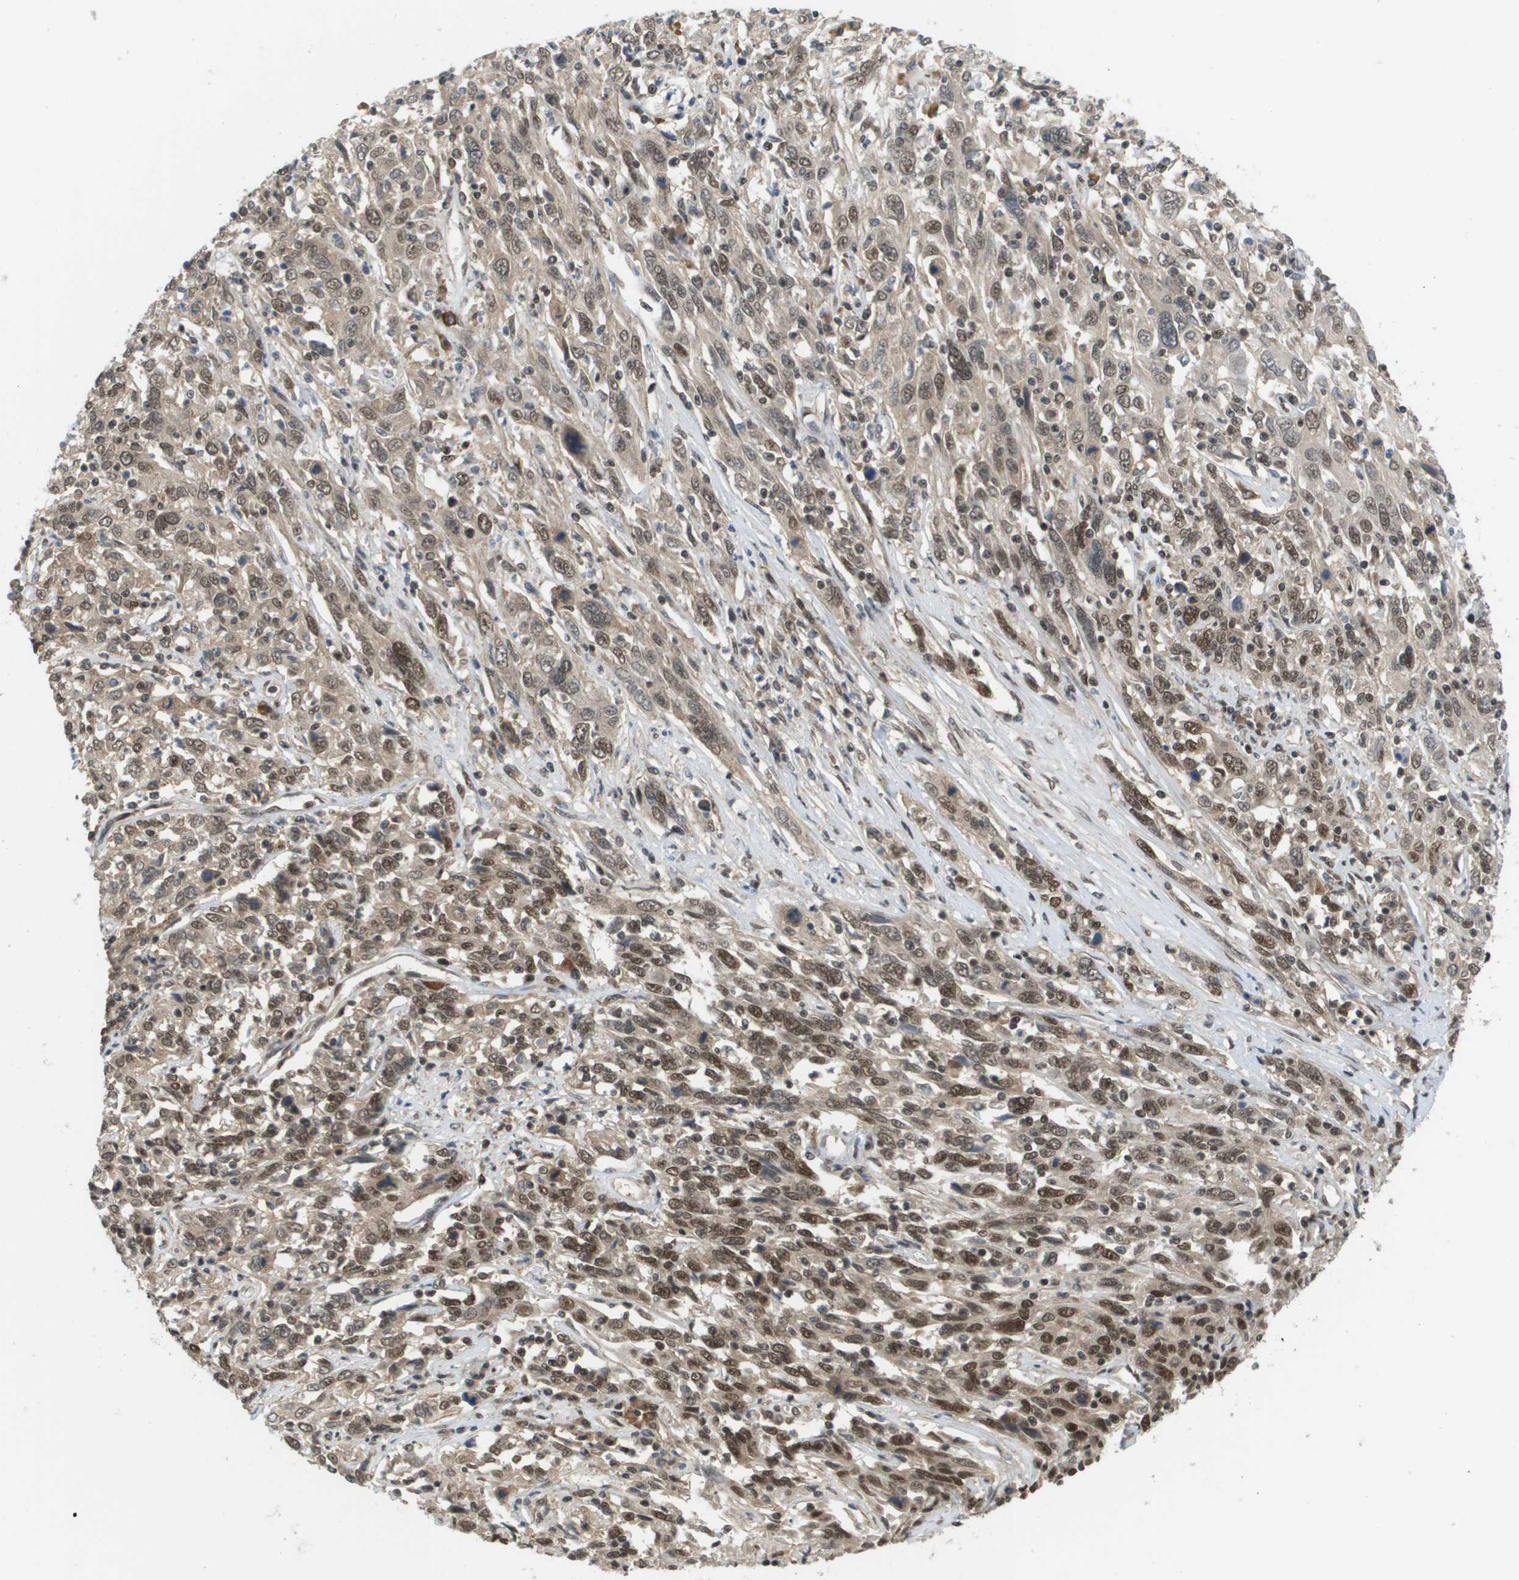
{"staining": {"intensity": "moderate", "quantity": "25%-75%", "location": "cytoplasmic/membranous,nuclear"}, "tissue": "cervical cancer", "cell_type": "Tumor cells", "image_type": "cancer", "snomed": [{"axis": "morphology", "description": "Squamous cell carcinoma, NOS"}, {"axis": "topography", "description": "Cervix"}], "caption": "The histopathology image shows immunohistochemical staining of cervical cancer (squamous cell carcinoma). There is moderate cytoplasmic/membranous and nuclear expression is seen in approximately 25%-75% of tumor cells.", "gene": "PRCC", "patient": {"sex": "female", "age": 46}}